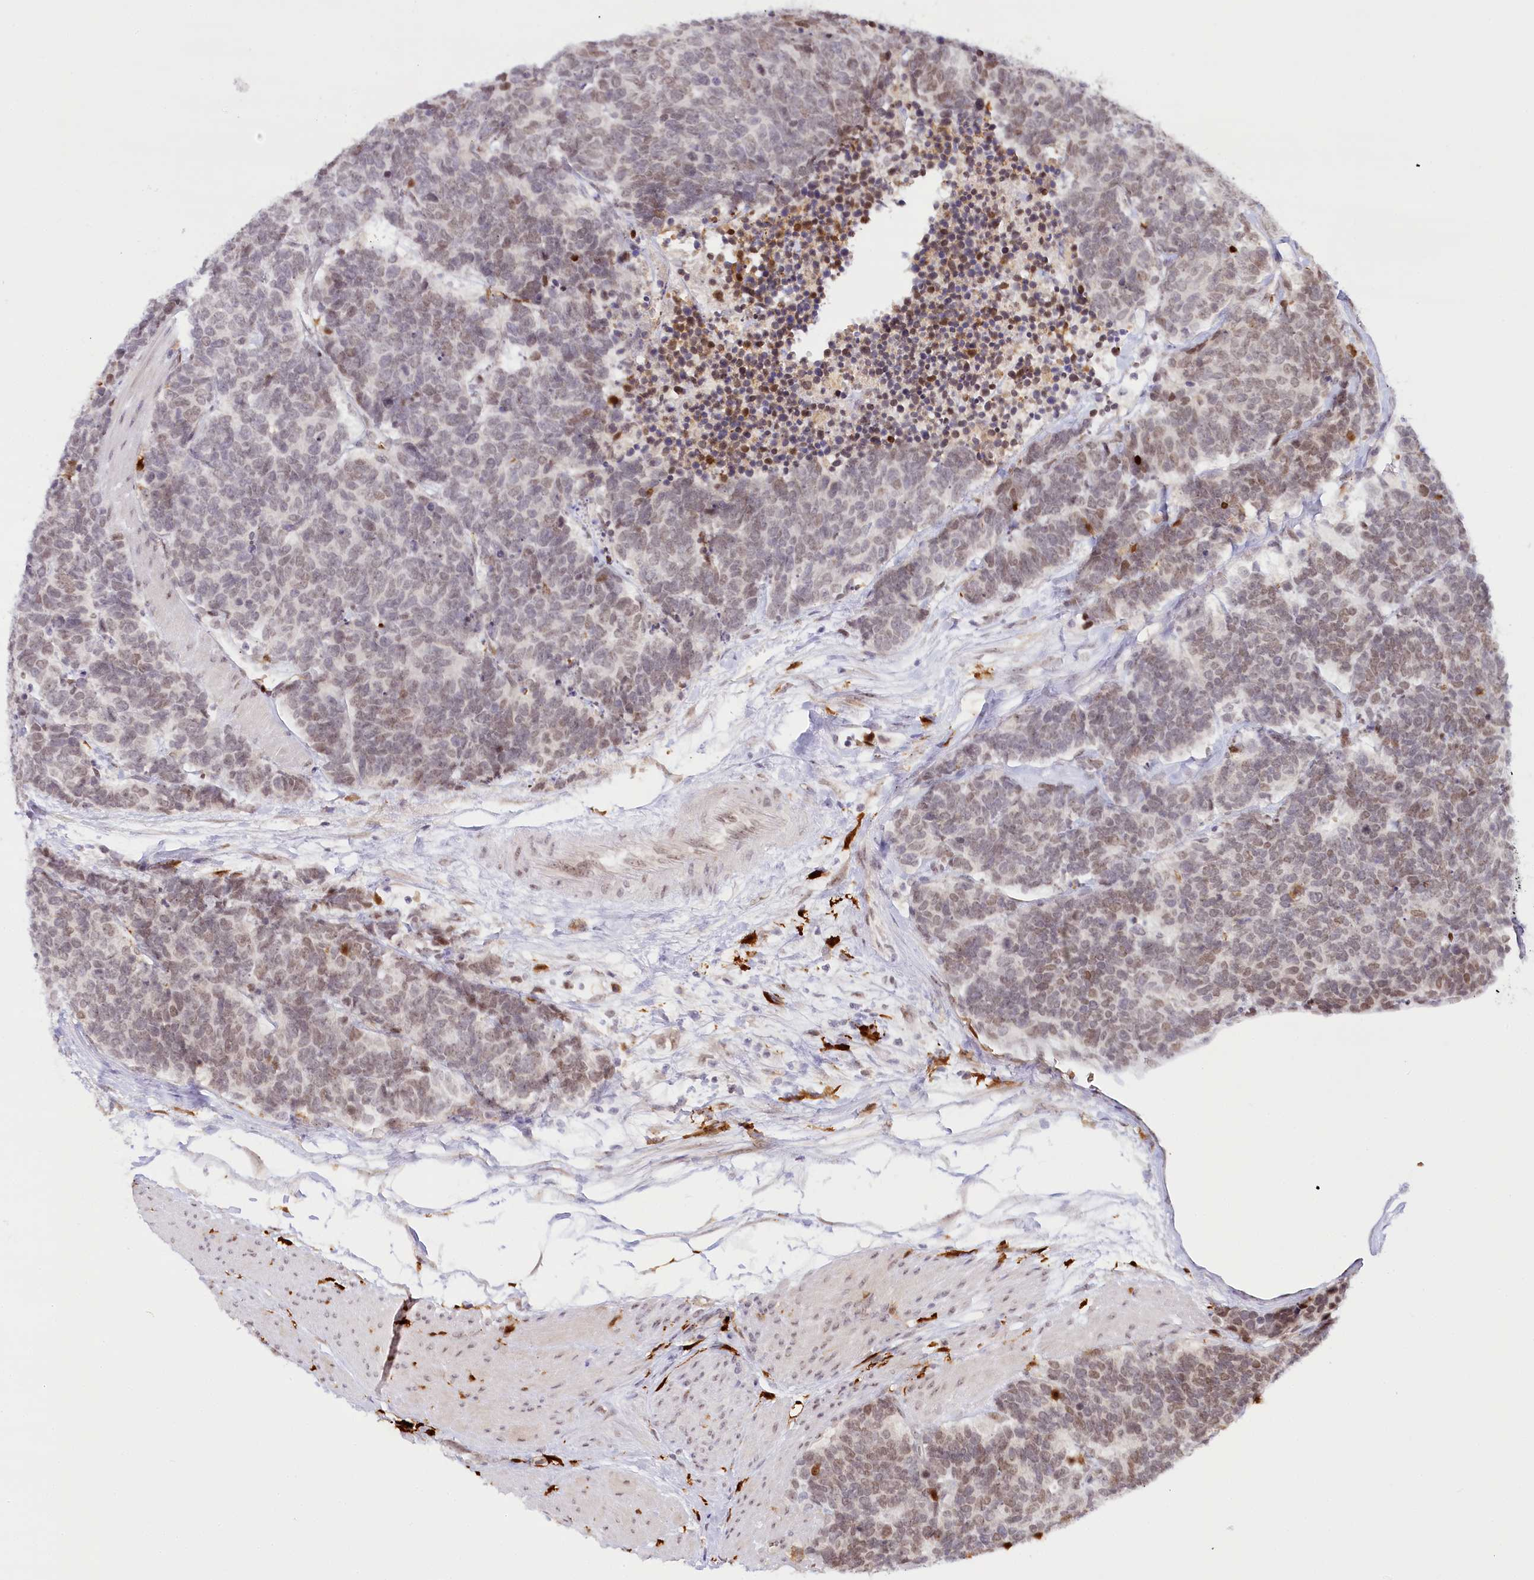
{"staining": {"intensity": "weak", "quantity": ">75%", "location": "nuclear"}, "tissue": "carcinoid", "cell_type": "Tumor cells", "image_type": "cancer", "snomed": [{"axis": "morphology", "description": "Carcinoma, NOS"}, {"axis": "morphology", "description": "Carcinoid, malignant, NOS"}, {"axis": "topography", "description": "Urinary bladder"}], "caption": "Approximately >75% of tumor cells in carcinoid reveal weak nuclear protein expression as visualized by brown immunohistochemical staining.", "gene": "WDR36", "patient": {"sex": "male", "age": 57}}